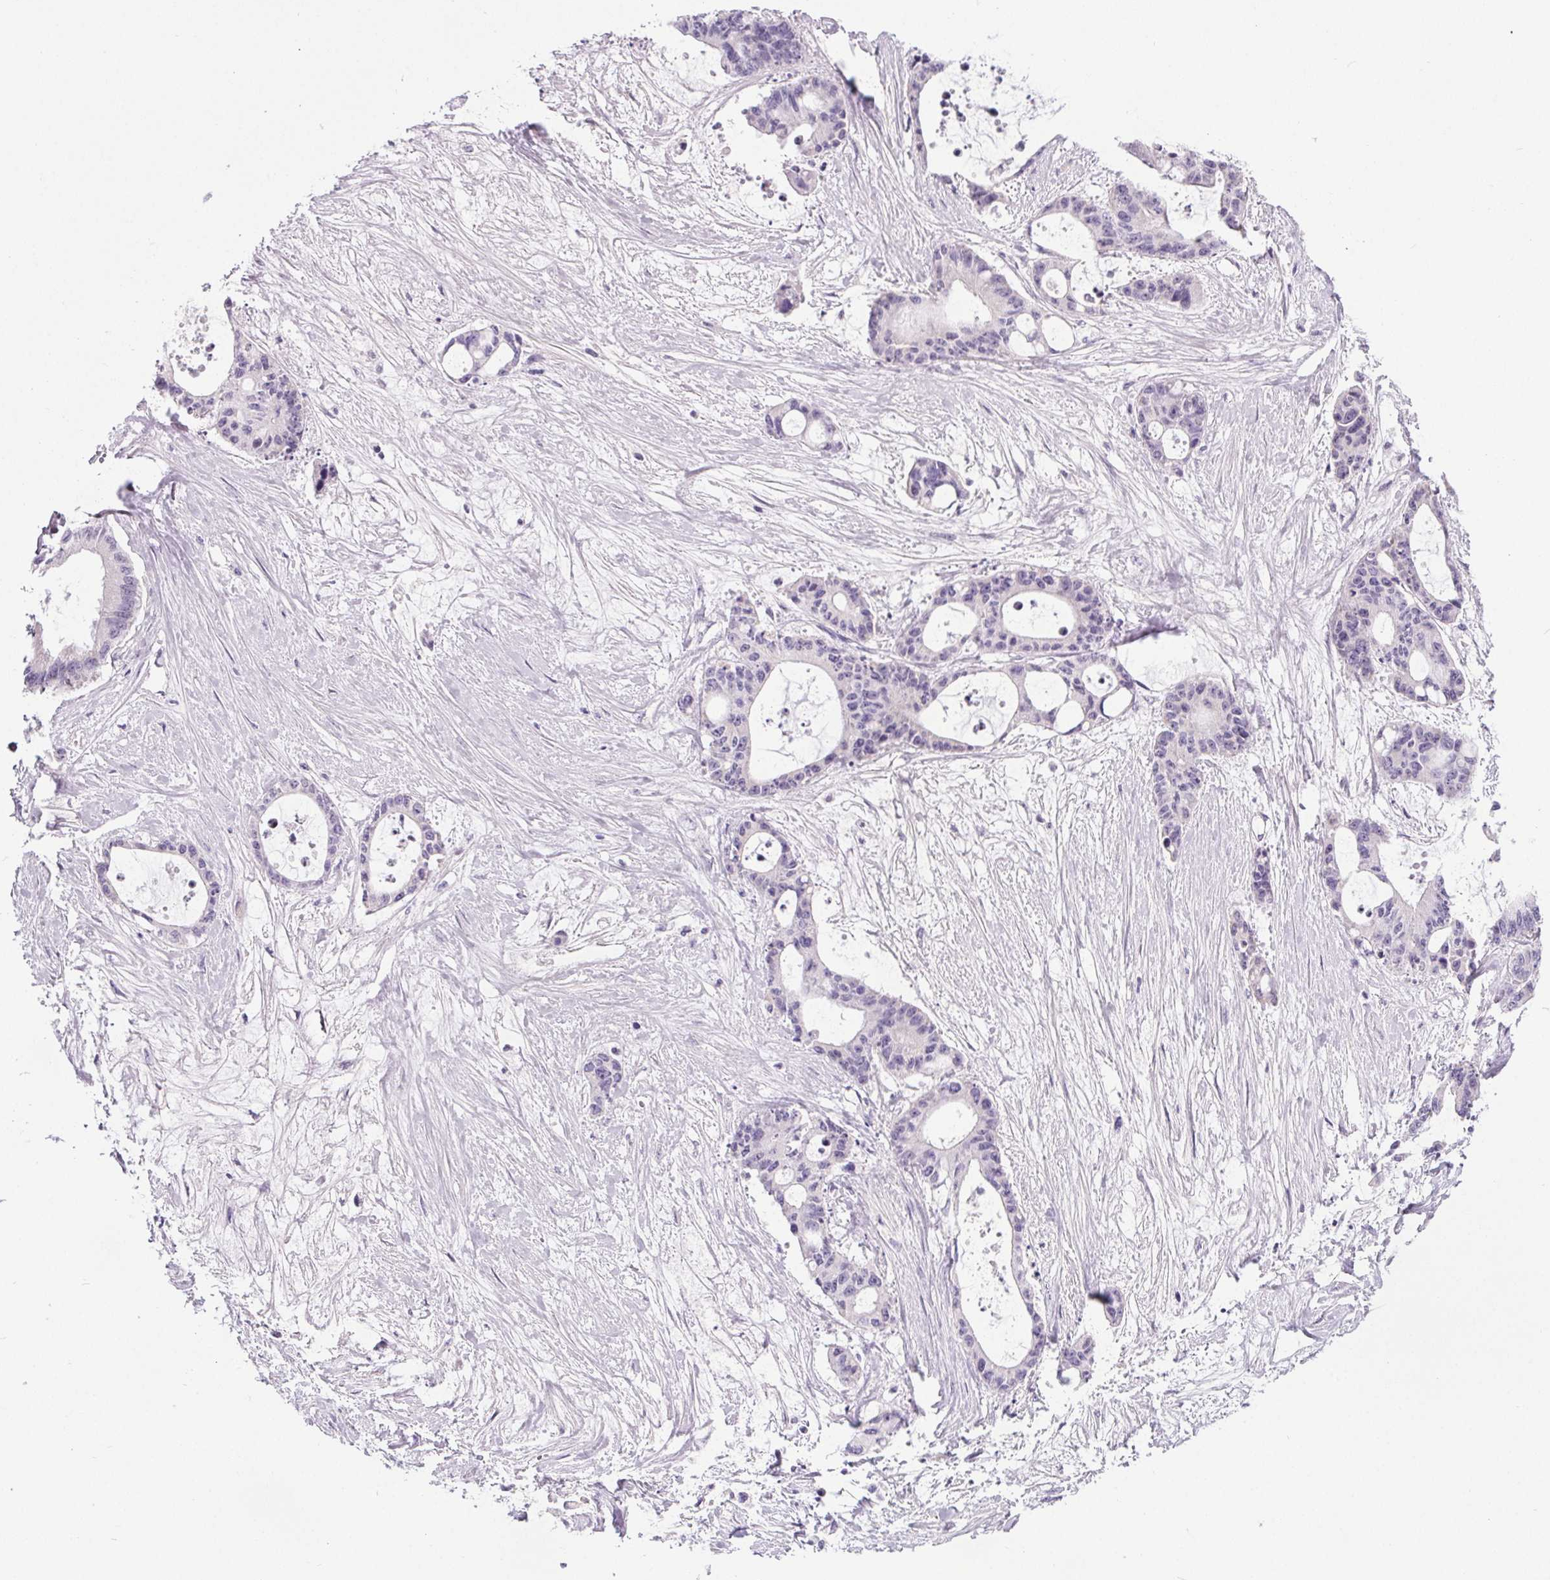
{"staining": {"intensity": "negative", "quantity": "none", "location": "none"}, "tissue": "liver cancer", "cell_type": "Tumor cells", "image_type": "cancer", "snomed": [{"axis": "morphology", "description": "Normal tissue, NOS"}, {"axis": "morphology", "description": "Cholangiocarcinoma"}, {"axis": "topography", "description": "Liver"}, {"axis": "topography", "description": "Peripheral nerve tissue"}], "caption": "Protein analysis of cholangiocarcinoma (liver) demonstrates no significant expression in tumor cells. The staining was performed using DAB to visualize the protein expression in brown, while the nuclei were stained in blue with hematoxylin (Magnification: 20x).", "gene": "ELAVL2", "patient": {"sex": "female", "age": 73}}